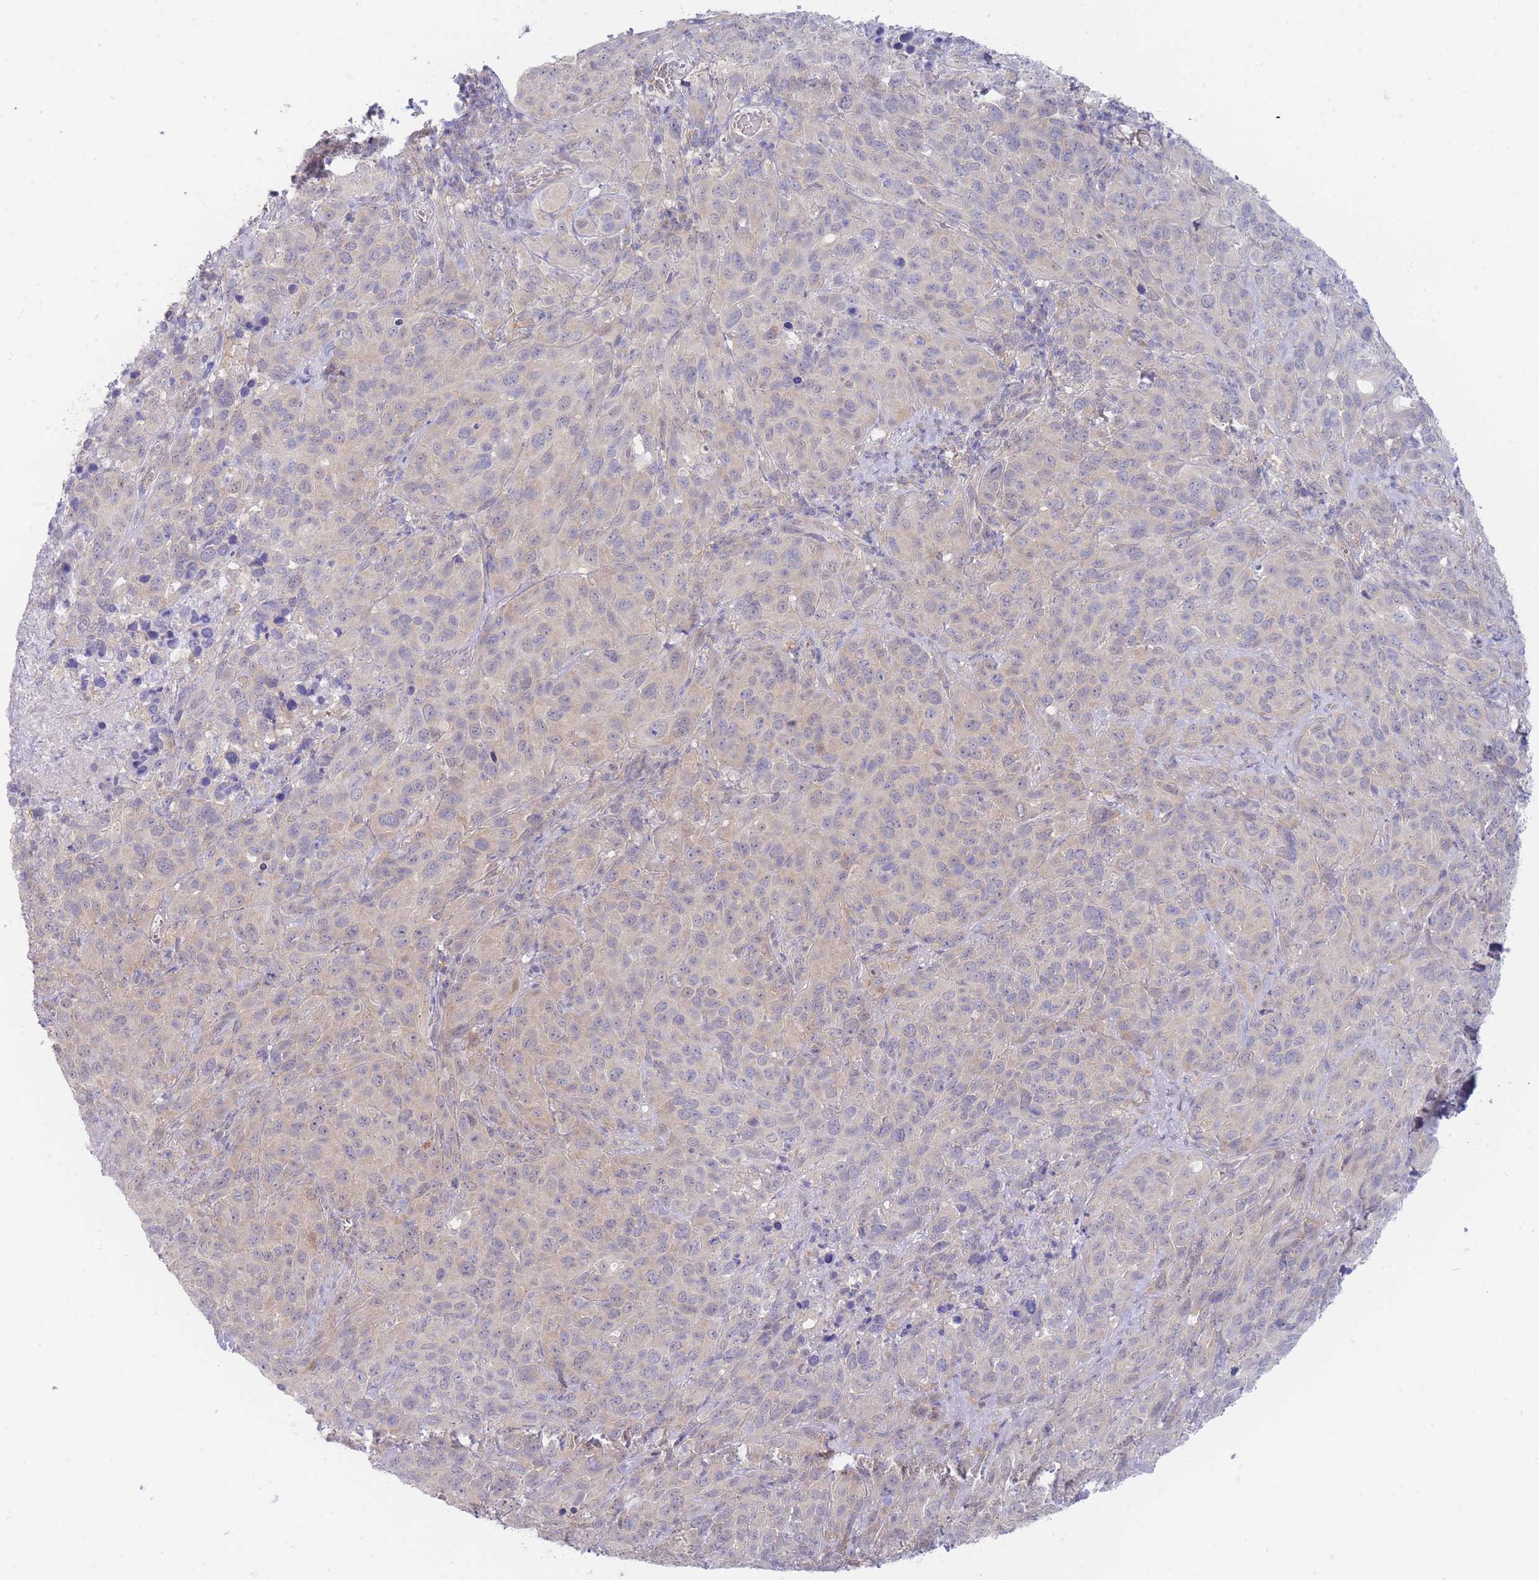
{"staining": {"intensity": "moderate", "quantity": "<25%", "location": "cytoplasmic/membranous"}, "tissue": "cervical cancer", "cell_type": "Tumor cells", "image_type": "cancer", "snomed": [{"axis": "morphology", "description": "Squamous cell carcinoma, NOS"}, {"axis": "topography", "description": "Cervix"}], "caption": "Tumor cells display low levels of moderate cytoplasmic/membranous expression in about <25% of cells in human cervical cancer (squamous cell carcinoma). (brown staining indicates protein expression, while blue staining denotes nuclei).", "gene": "SUGT1", "patient": {"sex": "female", "age": 51}}